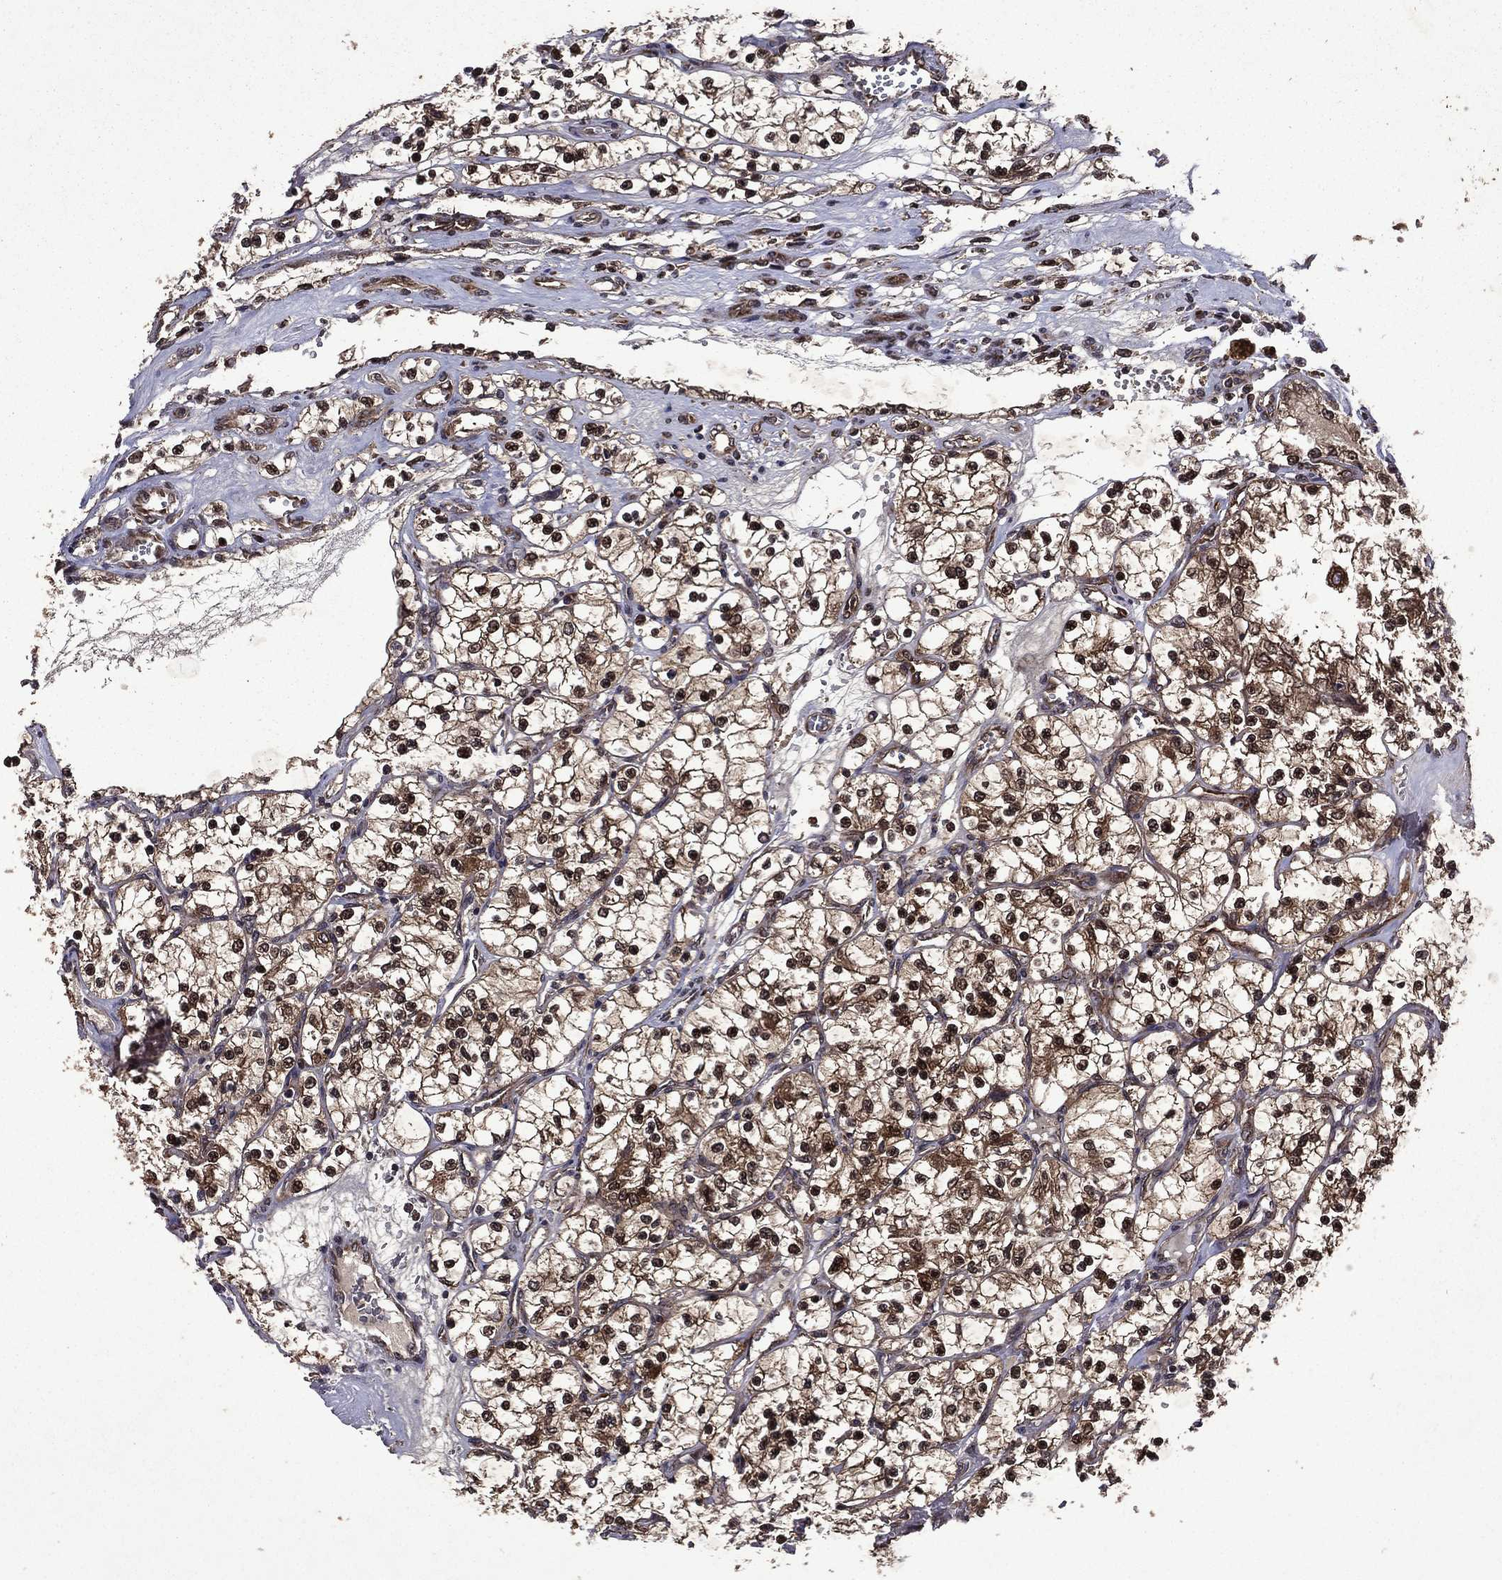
{"staining": {"intensity": "strong", "quantity": ">75%", "location": "cytoplasmic/membranous,nuclear"}, "tissue": "renal cancer", "cell_type": "Tumor cells", "image_type": "cancer", "snomed": [{"axis": "morphology", "description": "Adenocarcinoma, NOS"}, {"axis": "topography", "description": "Kidney"}], "caption": "Tumor cells display strong cytoplasmic/membranous and nuclear expression in approximately >75% of cells in renal adenocarcinoma.", "gene": "EIF2B4", "patient": {"sex": "female", "age": 69}}